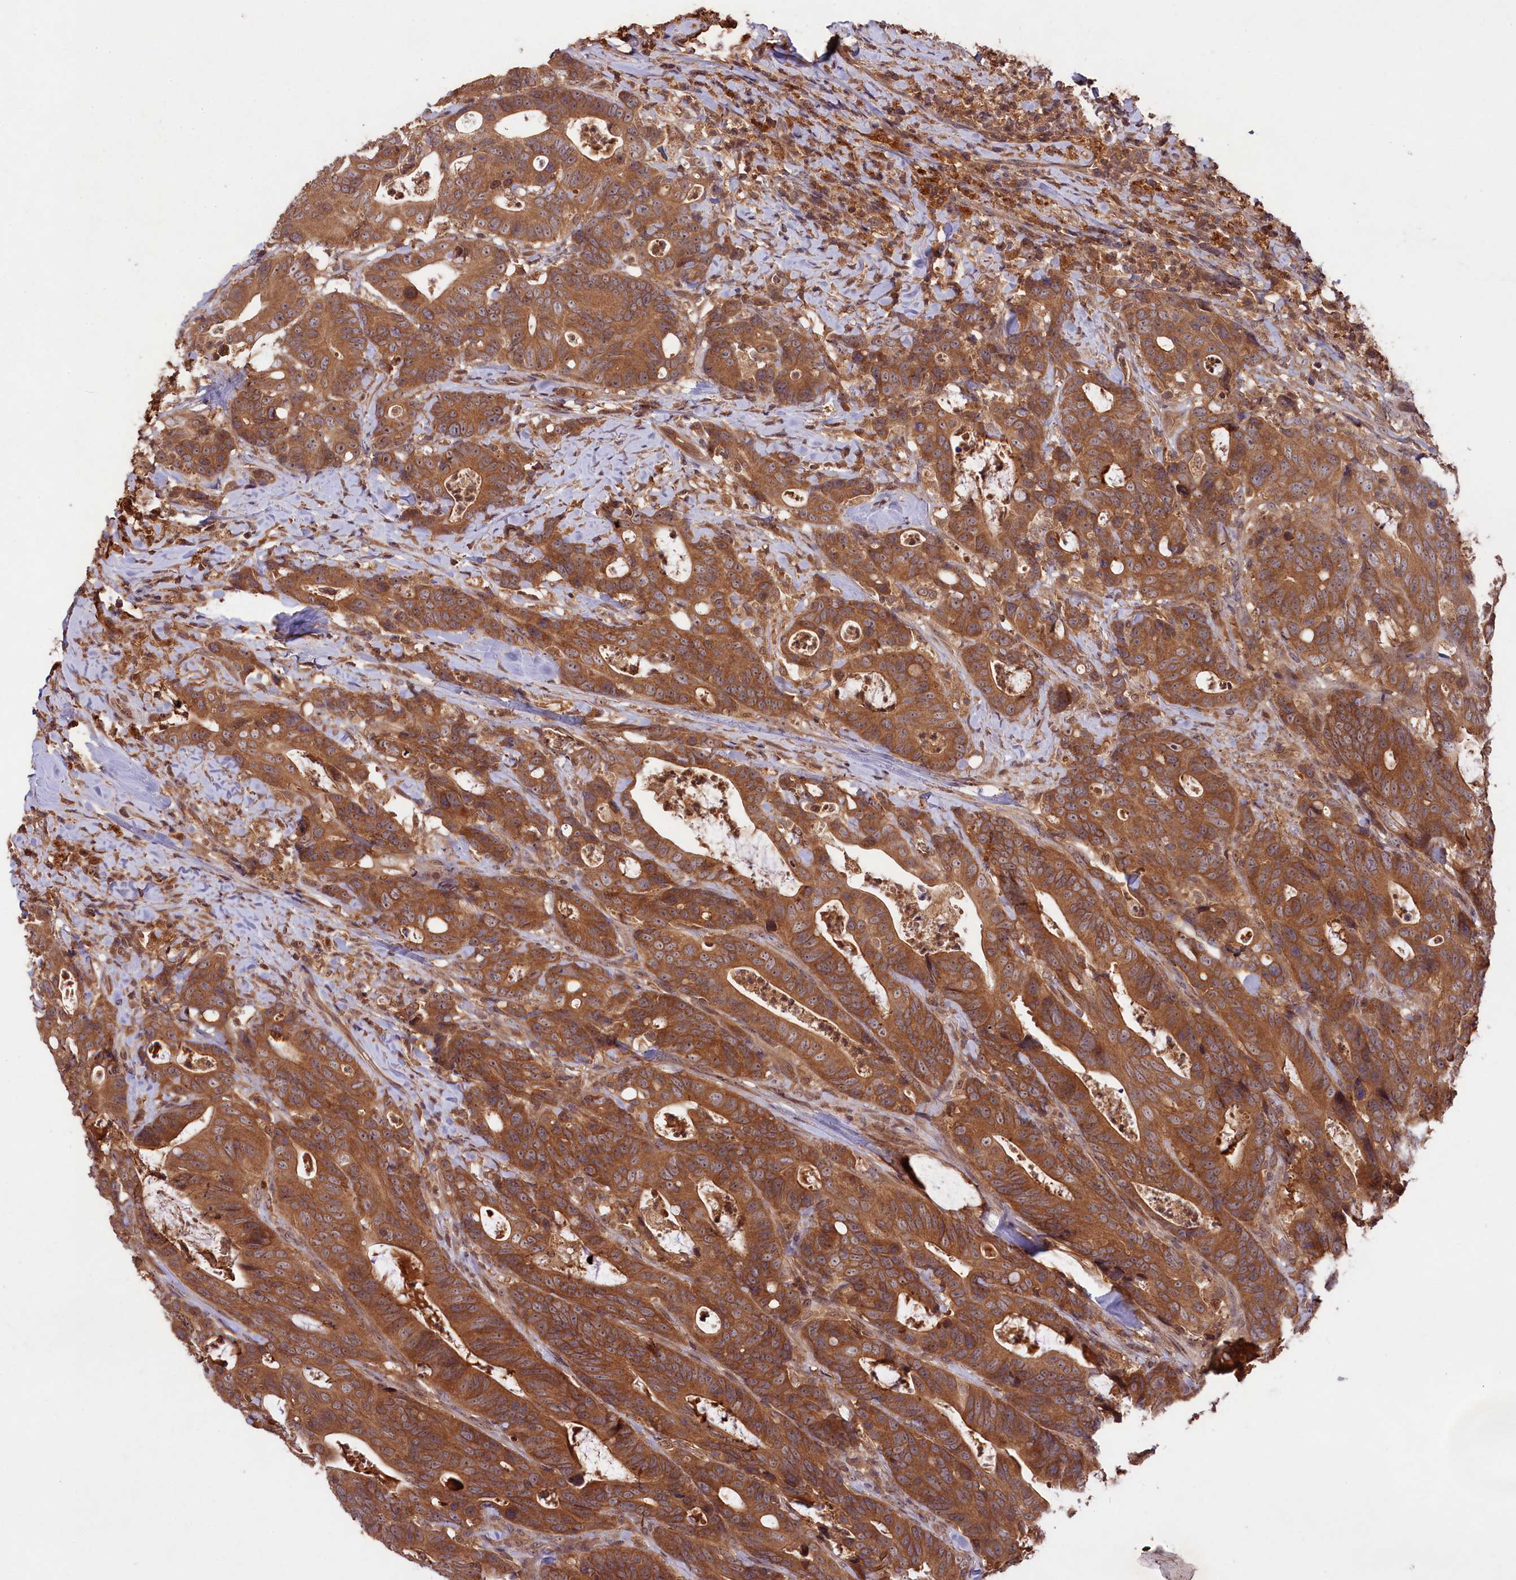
{"staining": {"intensity": "moderate", "quantity": ">75%", "location": "cytoplasmic/membranous"}, "tissue": "colorectal cancer", "cell_type": "Tumor cells", "image_type": "cancer", "snomed": [{"axis": "morphology", "description": "Adenocarcinoma, NOS"}, {"axis": "topography", "description": "Colon"}], "caption": "Immunohistochemical staining of colorectal cancer (adenocarcinoma) shows medium levels of moderate cytoplasmic/membranous positivity in about >75% of tumor cells. (DAB (3,3'-diaminobenzidine) IHC with brightfield microscopy, high magnification).", "gene": "CHAC1", "patient": {"sex": "female", "age": 82}}